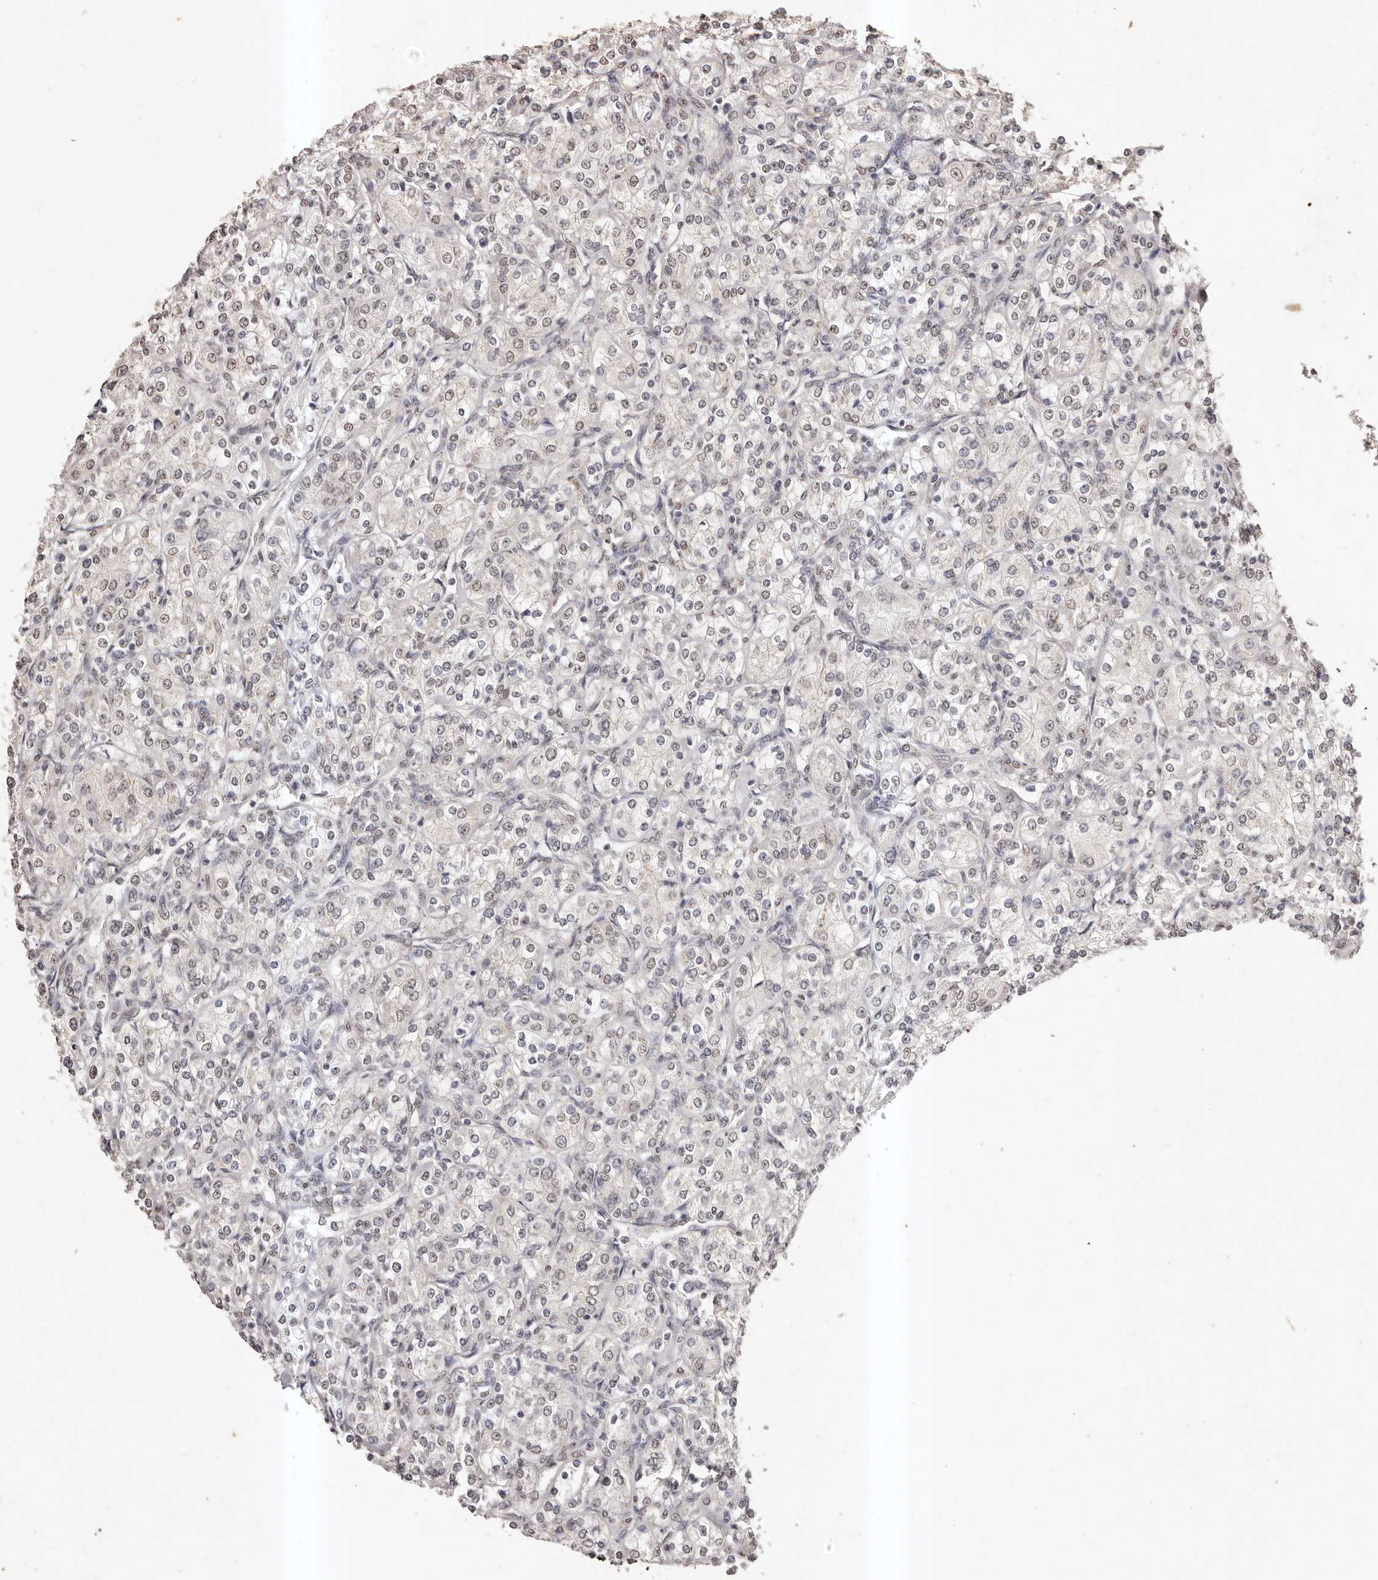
{"staining": {"intensity": "weak", "quantity": "25%-75%", "location": "nuclear"}, "tissue": "renal cancer", "cell_type": "Tumor cells", "image_type": "cancer", "snomed": [{"axis": "morphology", "description": "Adenocarcinoma, NOS"}, {"axis": "topography", "description": "Kidney"}], "caption": "The micrograph exhibits immunohistochemical staining of renal cancer. There is weak nuclear positivity is seen in approximately 25%-75% of tumor cells.", "gene": "RPS6KA5", "patient": {"sex": "male", "age": 77}}